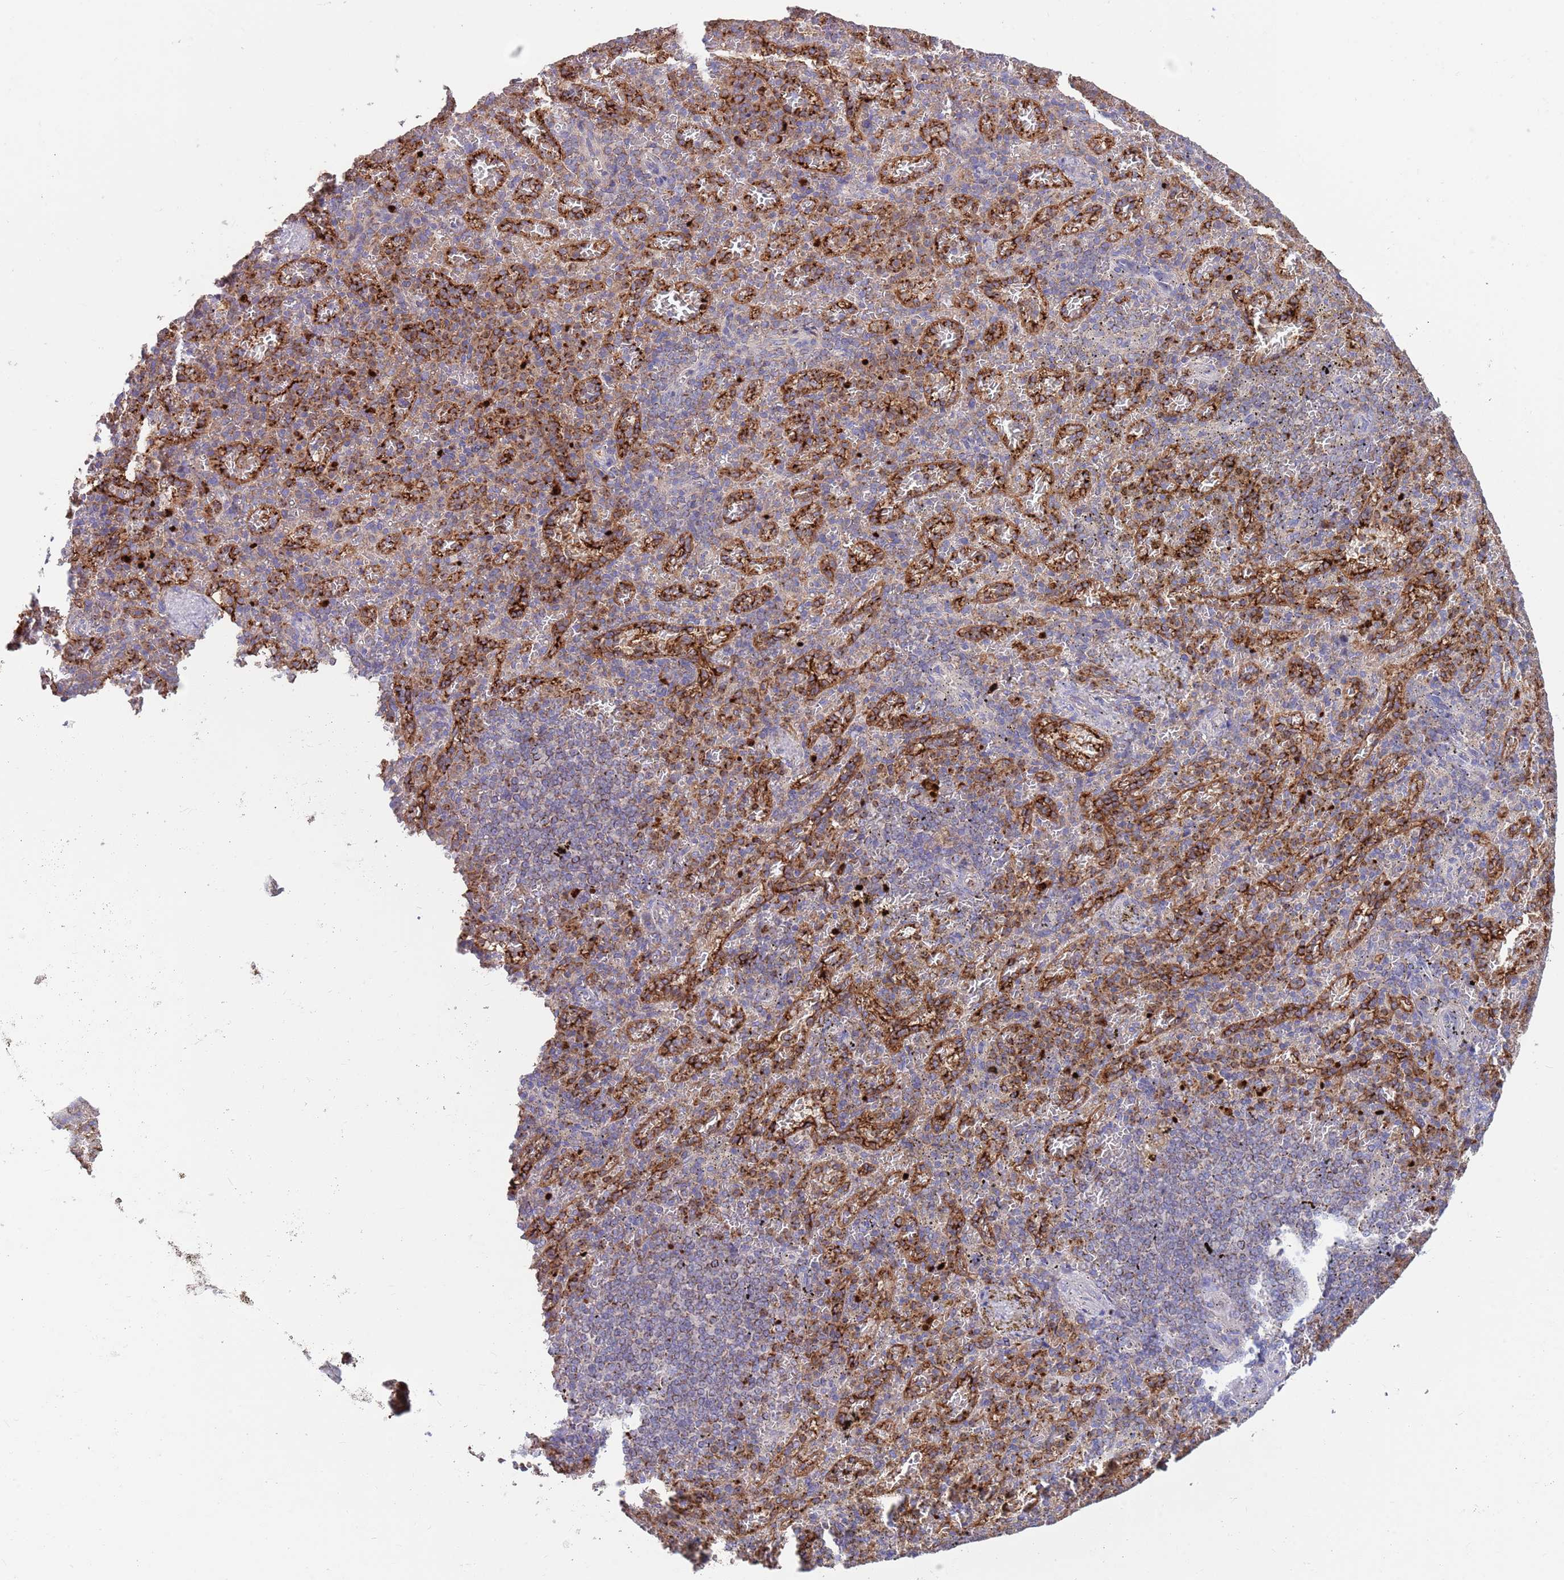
{"staining": {"intensity": "negative", "quantity": "none", "location": "none"}, "tissue": "spleen", "cell_type": "Cells in red pulp", "image_type": "normal", "snomed": [{"axis": "morphology", "description": "Normal tissue, NOS"}, {"axis": "topography", "description": "Spleen"}], "caption": "IHC histopathology image of benign human spleen stained for a protein (brown), which displays no expression in cells in red pulp.", "gene": "DDT", "patient": {"sex": "female", "age": 74}}